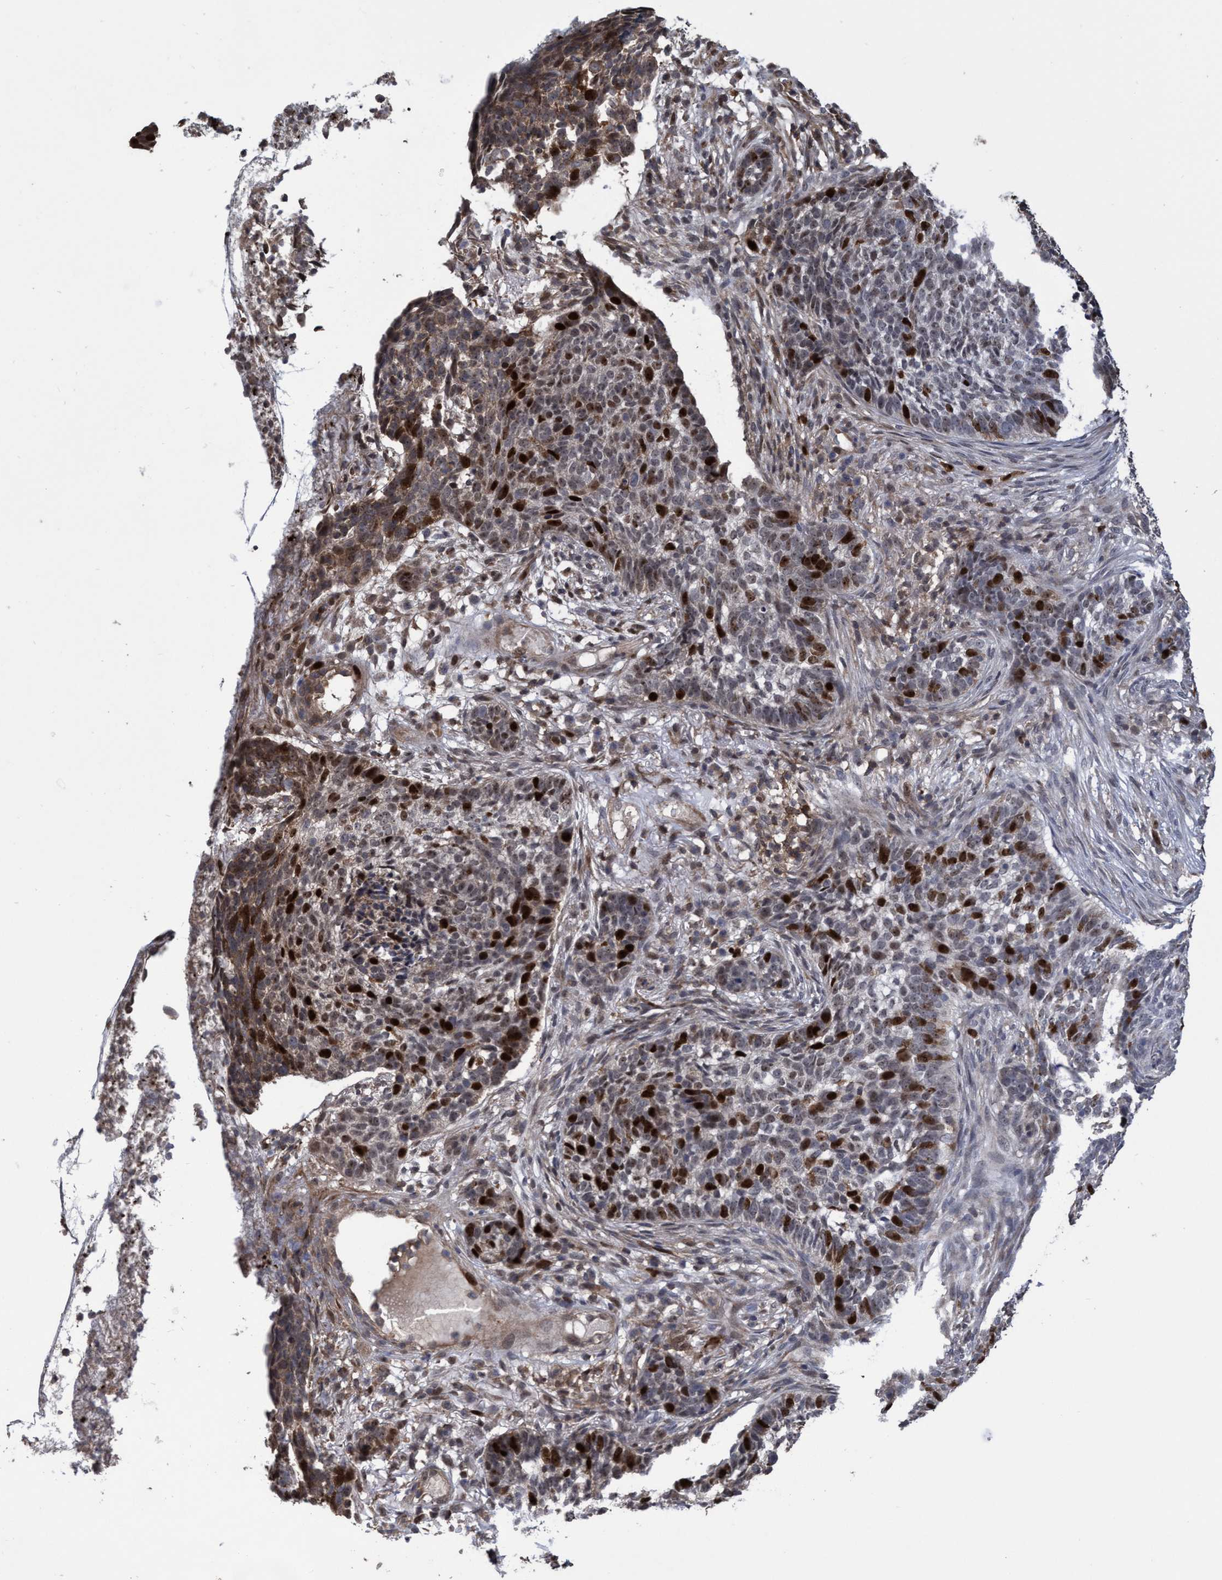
{"staining": {"intensity": "strong", "quantity": "25%-75%", "location": "nuclear"}, "tissue": "skin cancer", "cell_type": "Tumor cells", "image_type": "cancer", "snomed": [{"axis": "morphology", "description": "Basal cell carcinoma"}, {"axis": "topography", "description": "Skin"}], "caption": "Human skin basal cell carcinoma stained with a protein marker demonstrates strong staining in tumor cells.", "gene": "SLBP", "patient": {"sex": "male", "age": 85}}